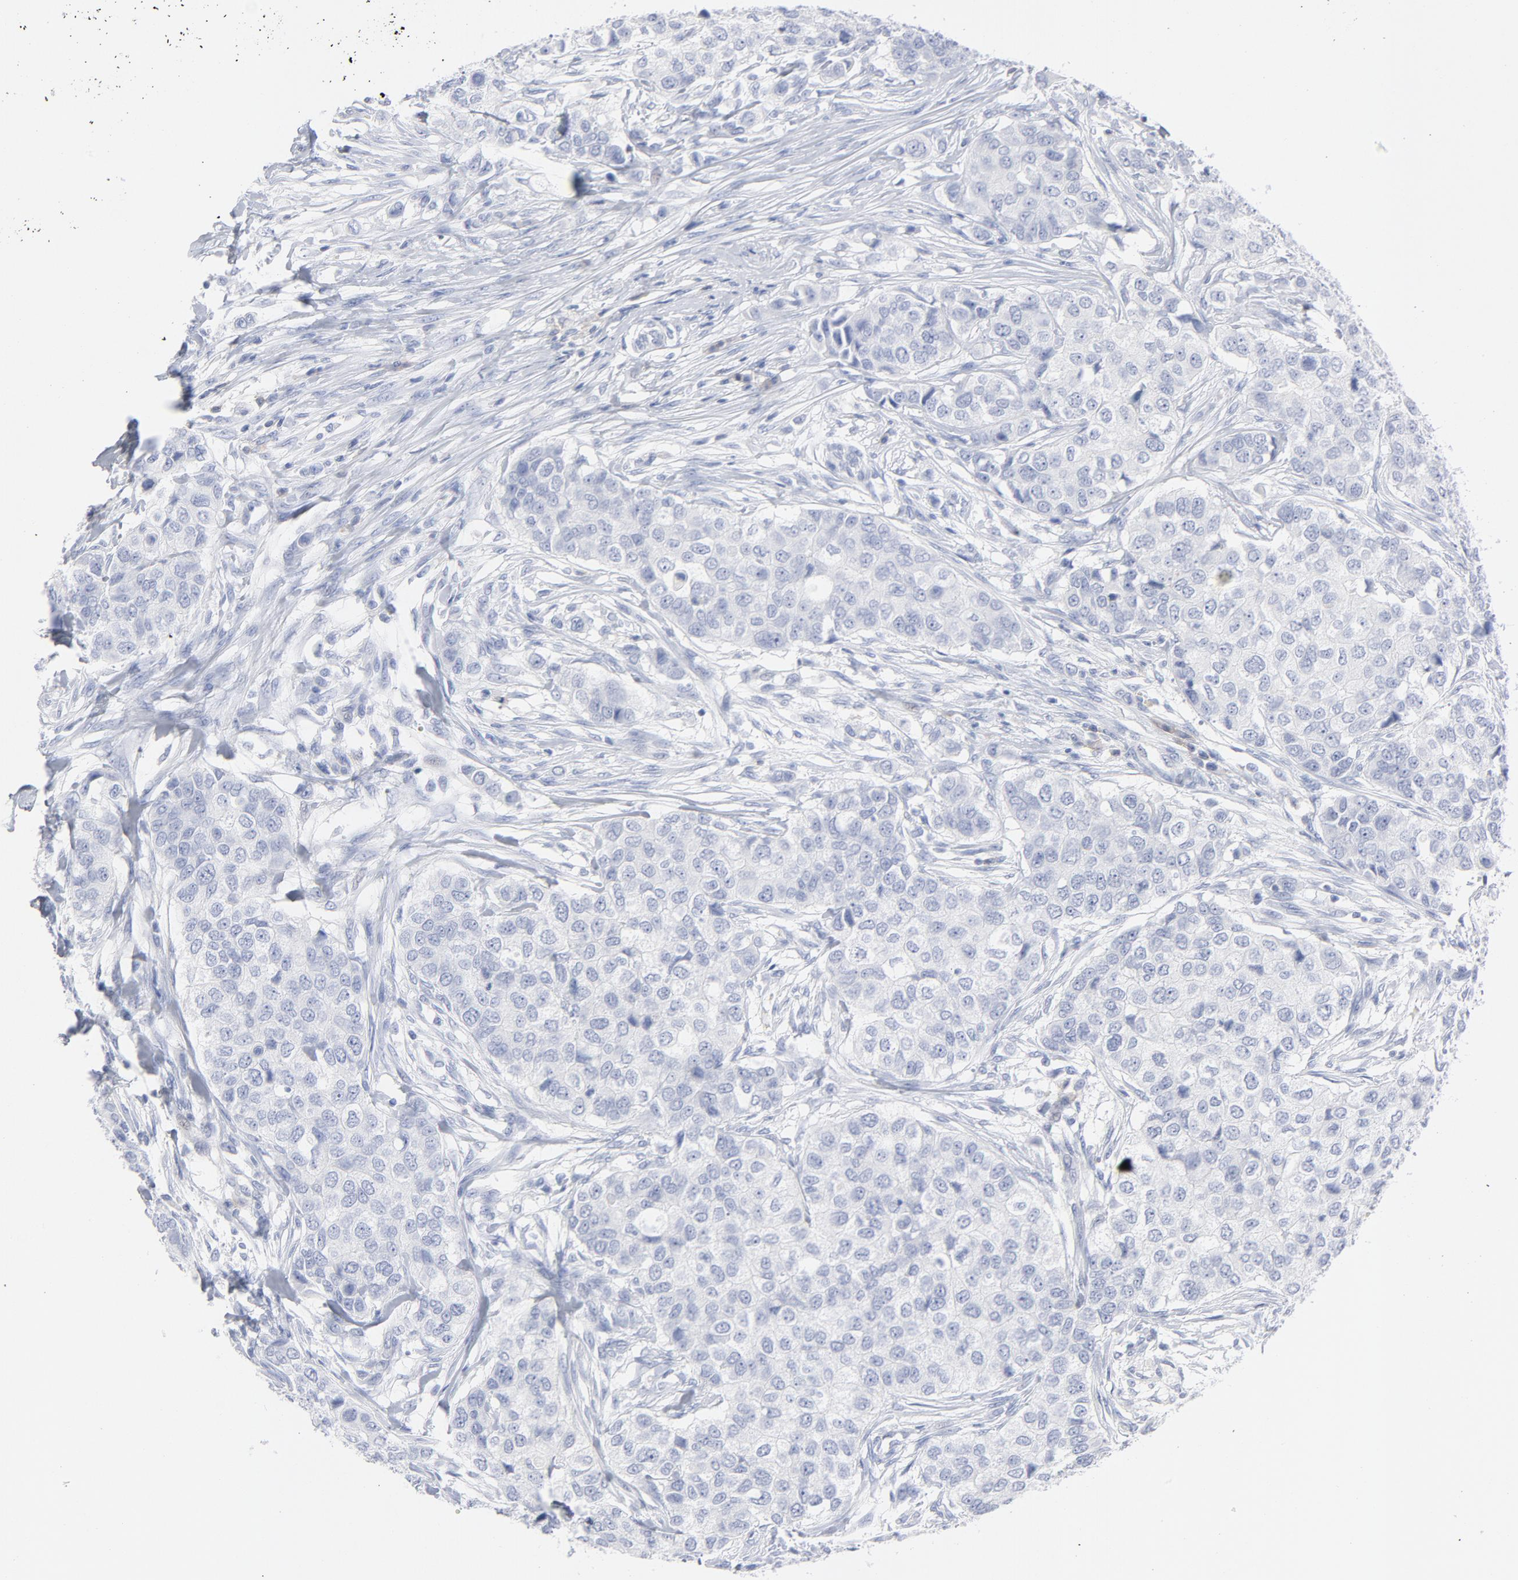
{"staining": {"intensity": "negative", "quantity": "none", "location": "none"}, "tissue": "breast cancer", "cell_type": "Tumor cells", "image_type": "cancer", "snomed": [{"axis": "morphology", "description": "Normal tissue, NOS"}, {"axis": "morphology", "description": "Duct carcinoma"}, {"axis": "topography", "description": "Breast"}], "caption": "Breast cancer (intraductal carcinoma) was stained to show a protein in brown. There is no significant expression in tumor cells.", "gene": "P2RY8", "patient": {"sex": "female", "age": 49}}